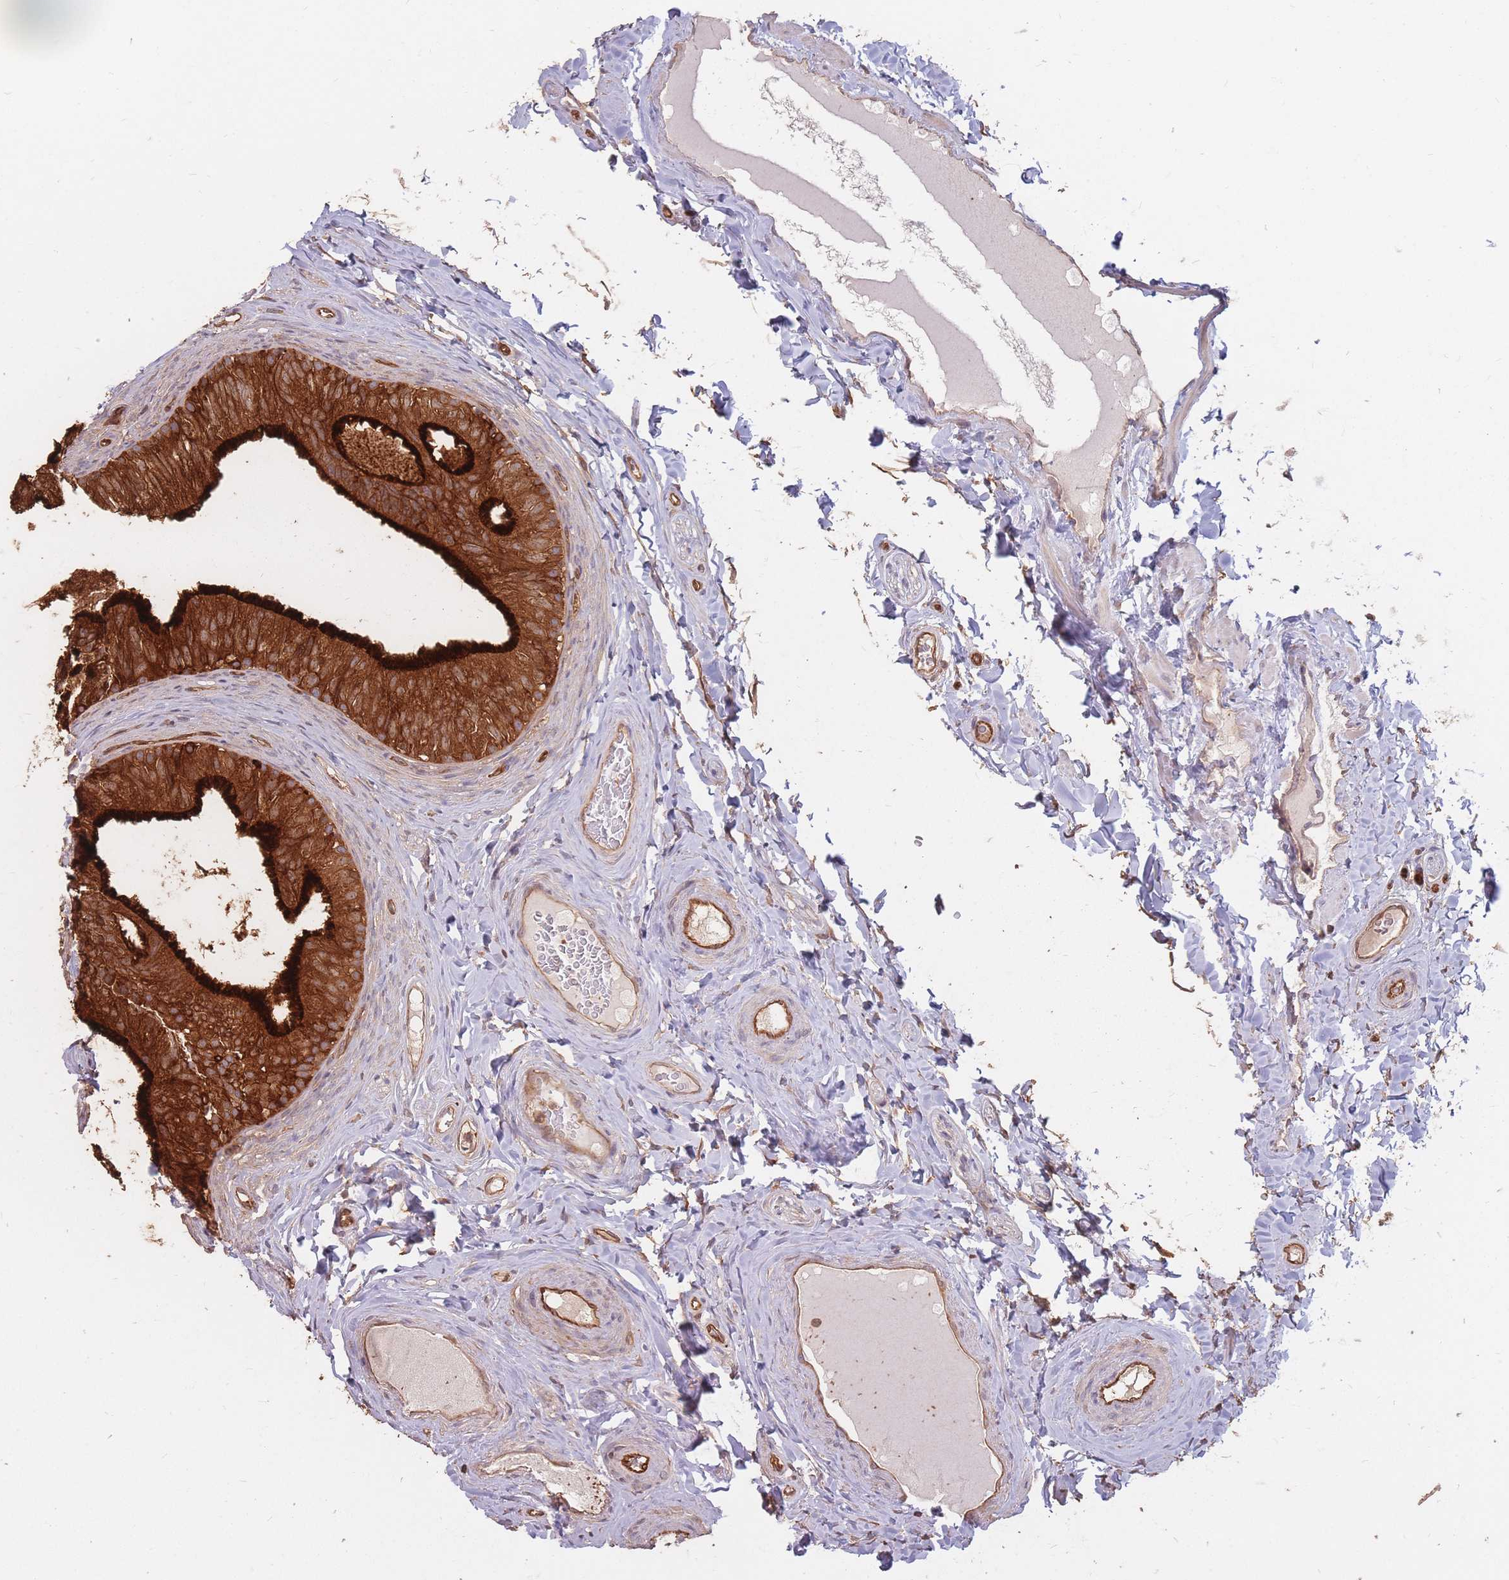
{"staining": {"intensity": "strong", "quantity": ">75%", "location": "cytoplasmic/membranous"}, "tissue": "epididymis", "cell_type": "Glandular cells", "image_type": "normal", "snomed": [{"axis": "morphology", "description": "Normal tissue, NOS"}, {"axis": "topography", "description": "Epididymis"}], "caption": "Protein staining of normal epididymis displays strong cytoplasmic/membranous expression in about >75% of glandular cells. (IHC, brightfield microscopy, high magnification).", "gene": "PLS3", "patient": {"sex": "male", "age": 34}}